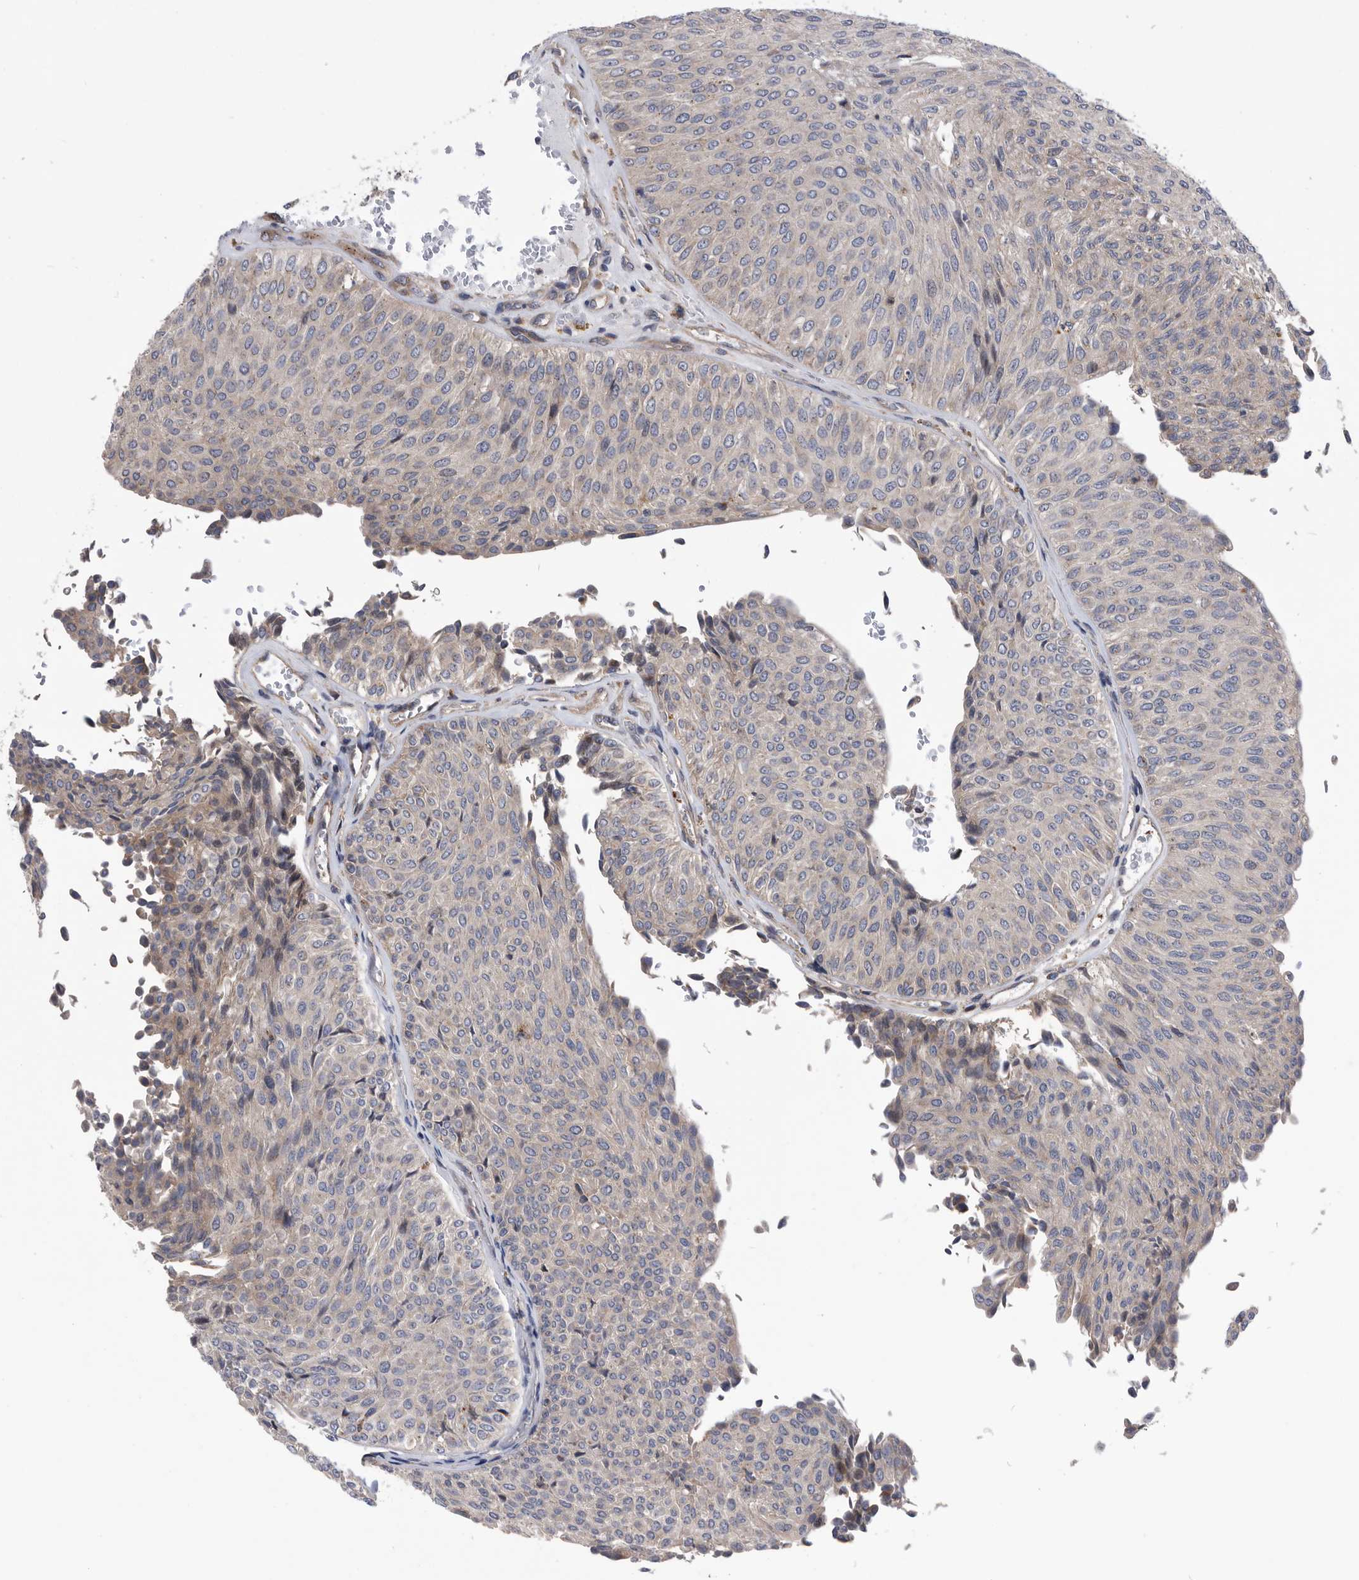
{"staining": {"intensity": "weak", "quantity": "<25%", "location": "cytoplasmic/membranous"}, "tissue": "urothelial cancer", "cell_type": "Tumor cells", "image_type": "cancer", "snomed": [{"axis": "morphology", "description": "Urothelial carcinoma, Low grade"}, {"axis": "topography", "description": "Urinary bladder"}], "caption": "DAB immunohistochemical staining of human urothelial cancer reveals no significant expression in tumor cells. (DAB (3,3'-diaminobenzidine) IHC visualized using brightfield microscopy, high magnification).", "gene": "BAIAP3", "patient": {"sex": "male", "age": 78}}